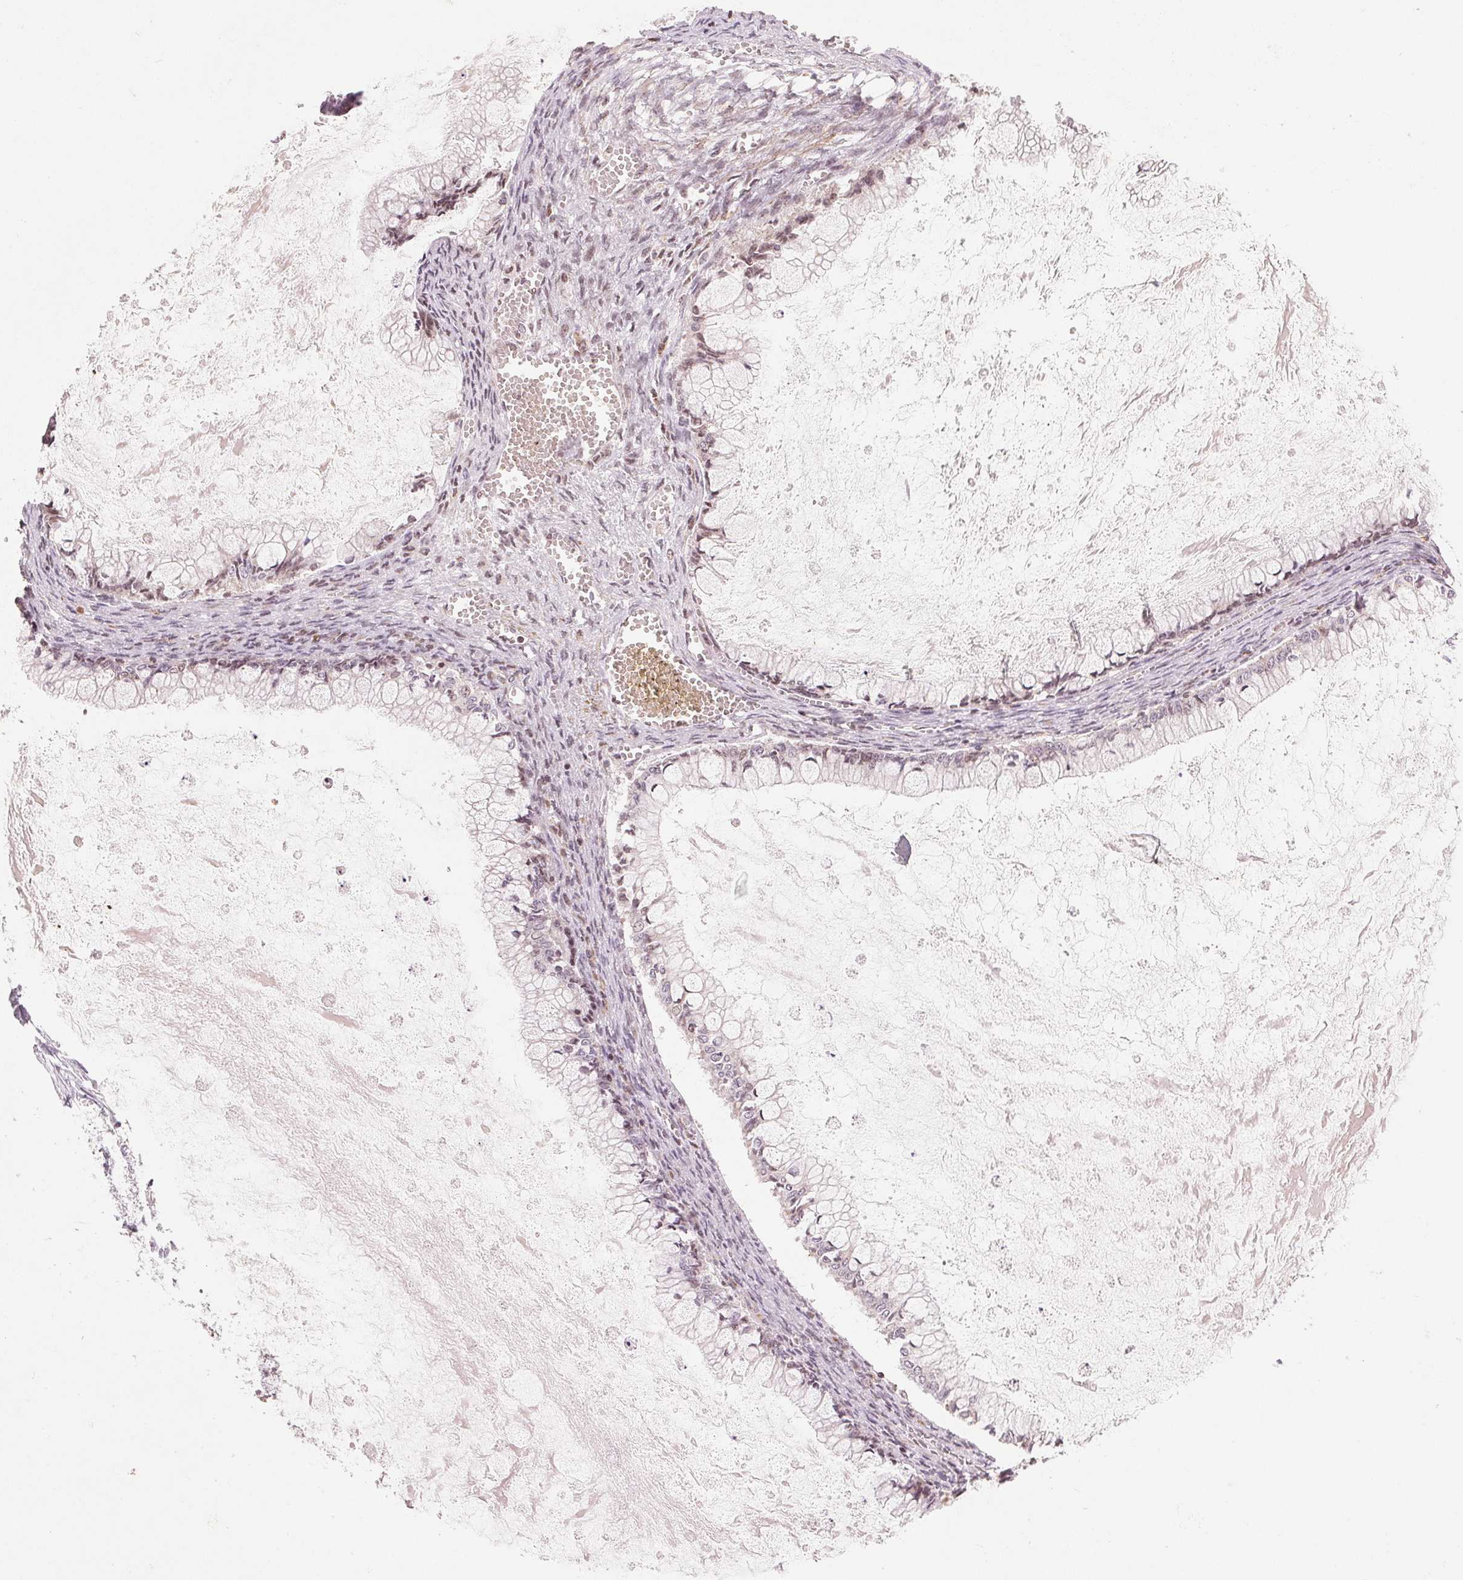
{"staining": {"intensity": "weak", "quantity": "25%-75%", "location": "nuclear"}, "tissue": "ovarian cancer", "cell_type": "Tumor cells", "image_type": "cancer", "snomed": [{"axis": "morphology", "description": "Cystadenocarcinoma, mucinous, NOS"}, {"axis": "topography", "description": "Ovary"}], "caption": "This is a histology image of IHC staining of mucinous cystadenocarcinoma (ovarian), which shows weak staining in the nuclear of tumor cells.", "gene": "SLC17A4", "patient": {"sex": "female", "age": 67}}